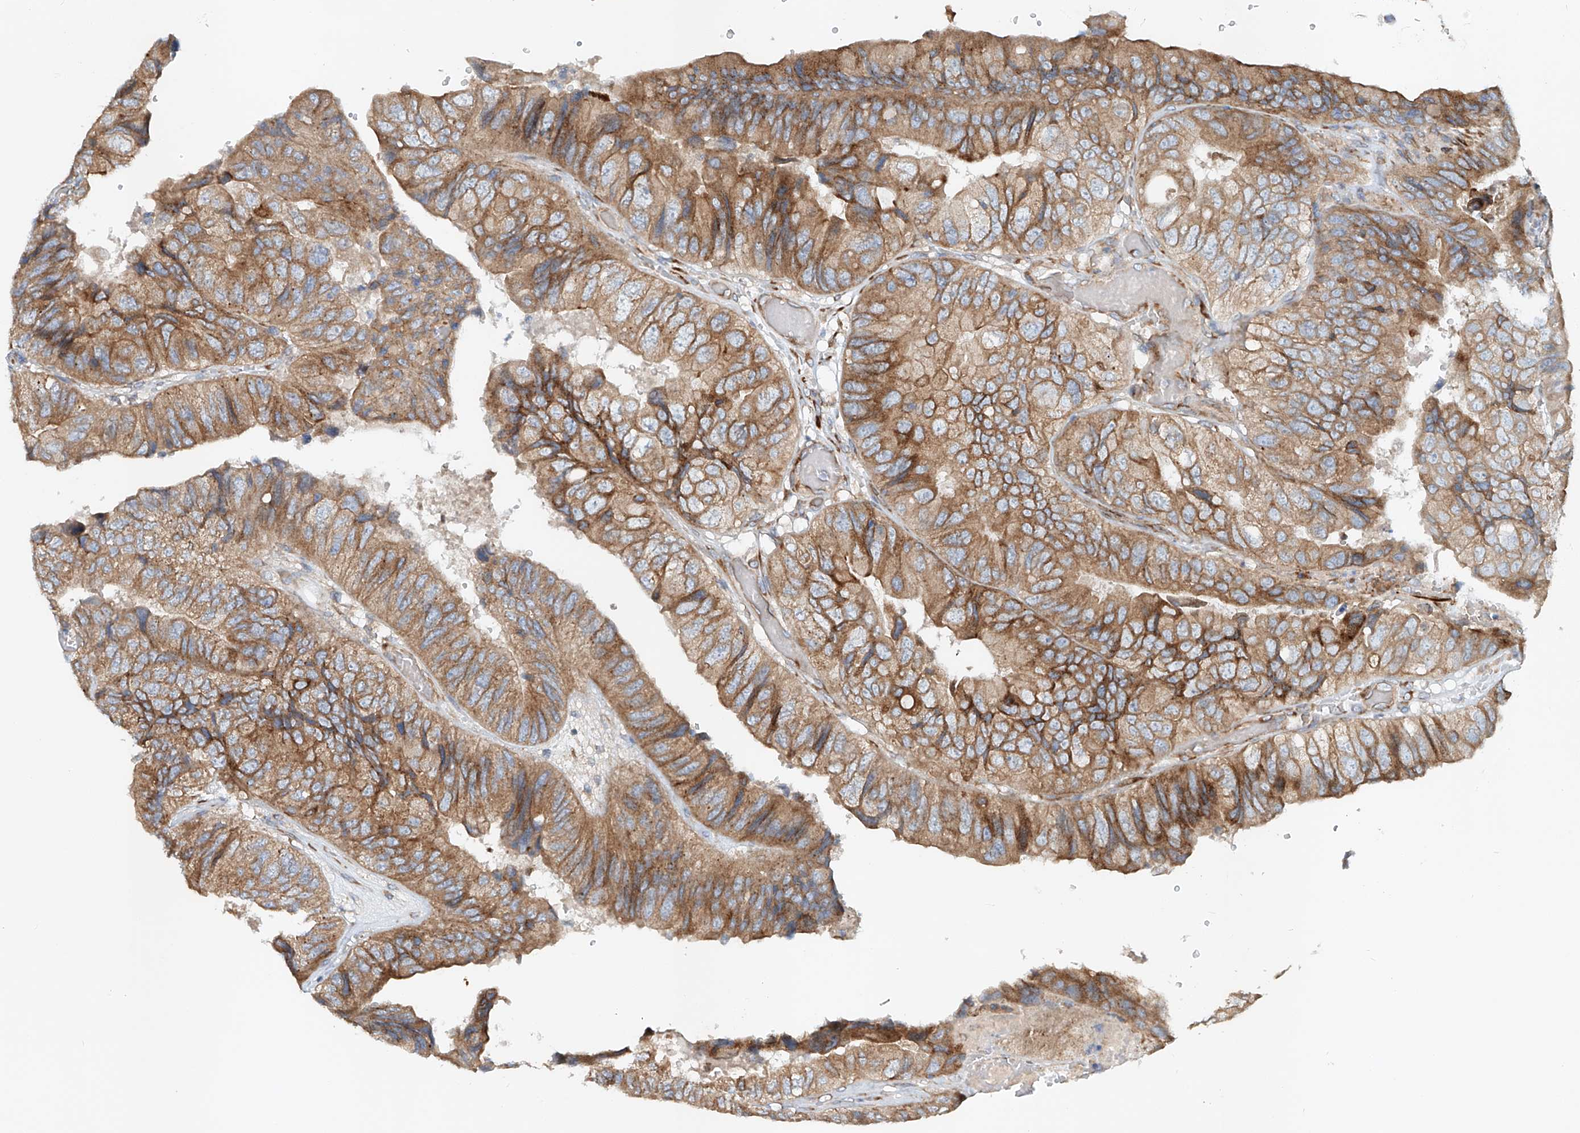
{"staining": {"intensity": "moderate", "quantity": ">75%", "location": "cytoplasmic/membranous"}, "tissue": "colorectal cancer", "cell_type": "Tumor cells", "image_type": "cancer", "snomed": [{"axis": "morphology", "description": "Adenocarcinoma, NOS"}, {"axis": "topography", "description": "Rectum"}], "caption": "Protein expression analysis of adenocarcinoma (colorectal) displays moderate cytoplasmic/membranous expression in about >75% of tumor cells.", "gene": "SNAP29", "patient": {"sex": "male", "age": 63}}